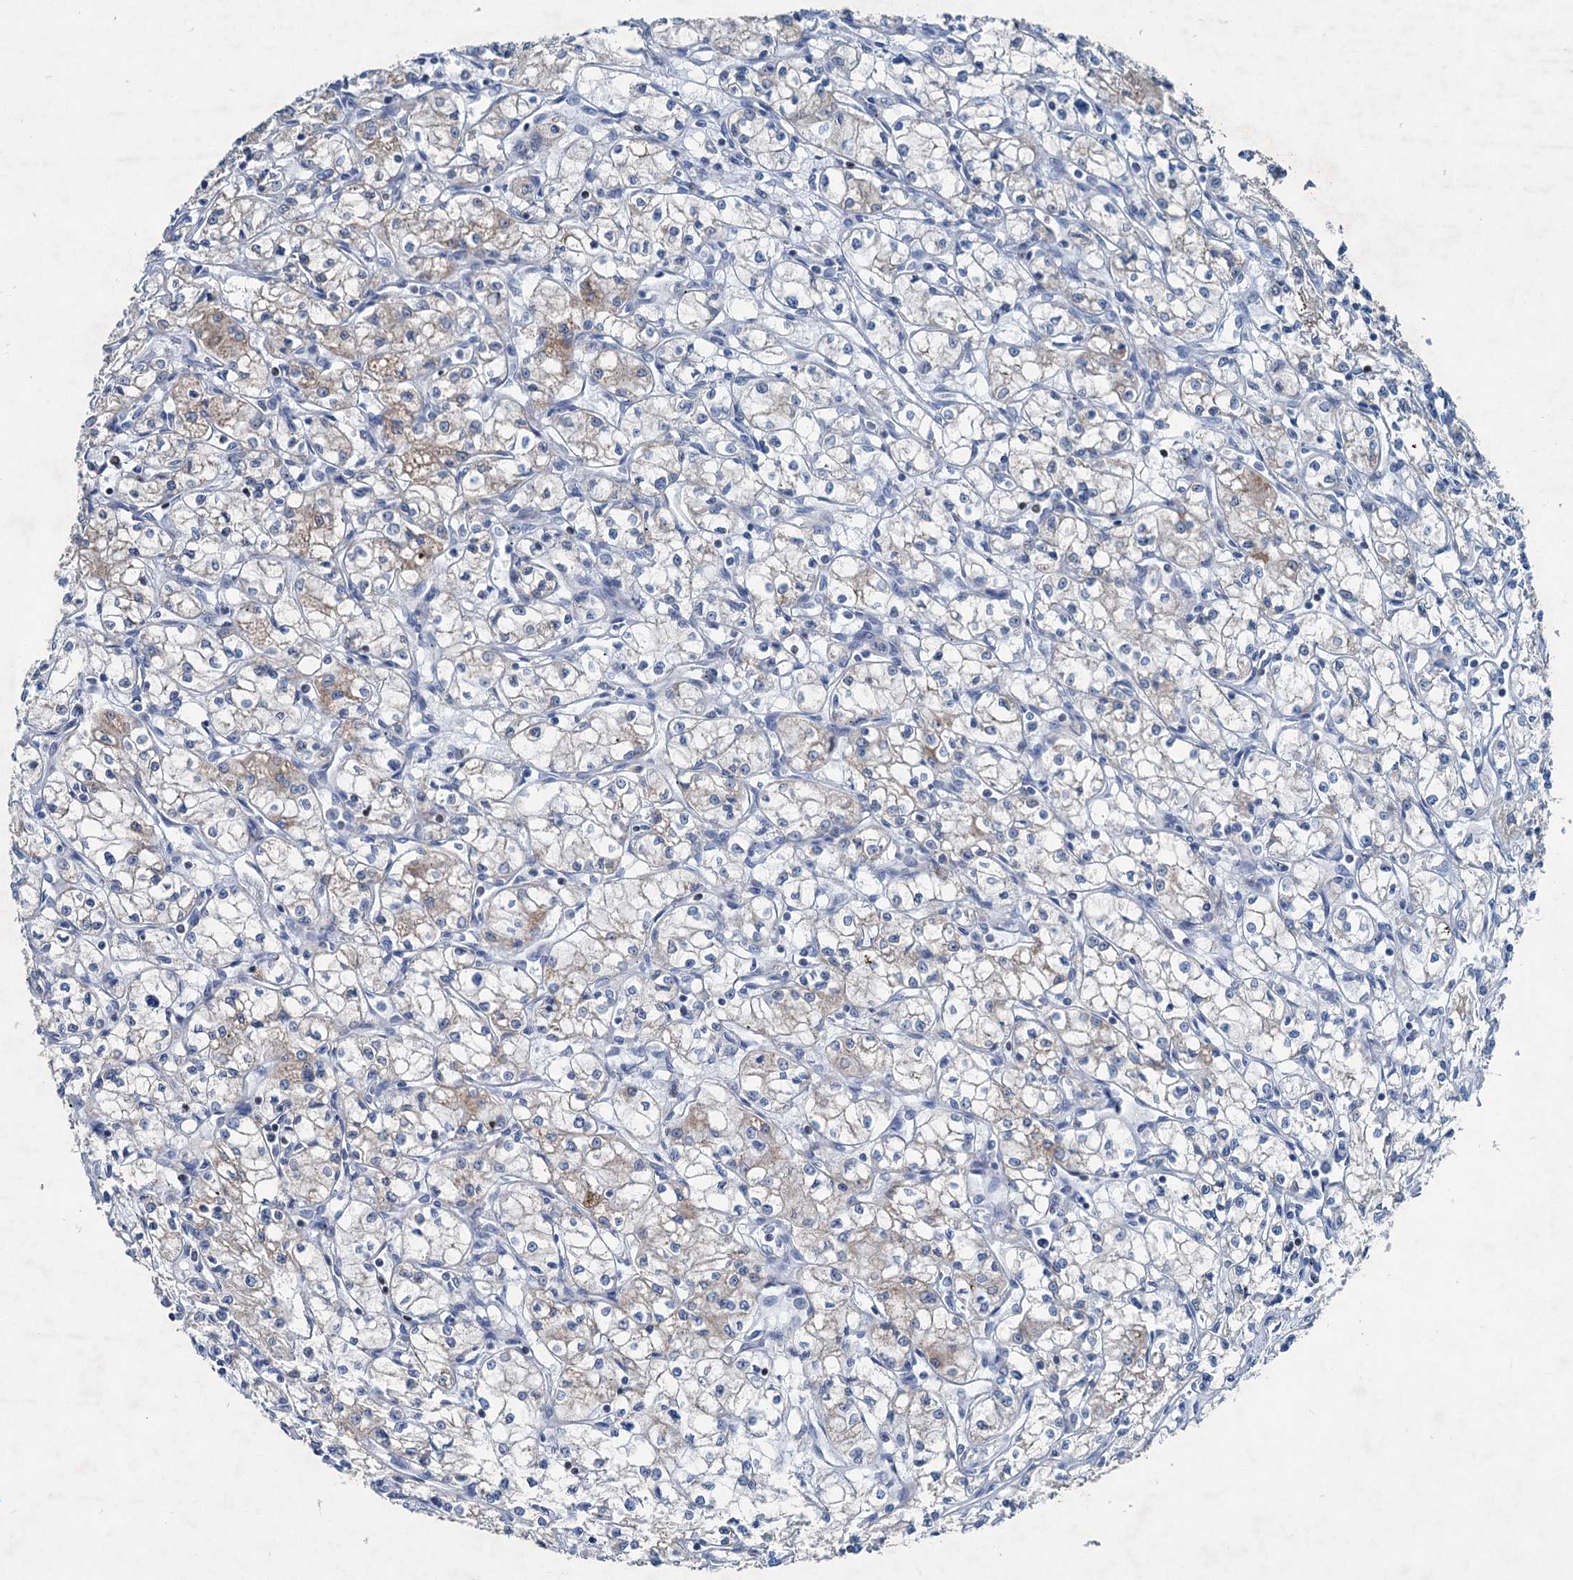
{"staining": {"intensity": "weak", "quantity": "25%-75%", "location": "cytoplasmic/membranous"}, "tissue": "renal cancer", "cell_type": "Tumor cells", "image_type": "cancer", "snomed": [{"axis": "morphology", "description": "Adenocarcinoma, NOS"}, {"axis": "topography", "description": "Kidney"}], "caption": "This is an image of immunohistochemistry (IHC) staining of adenocarcinoma (renal), which shows weak positivity in the cytoplasmic/membranous of tumor cells.", "gene": "ELP4", "patient": {"sex": "male", "age": 59}}